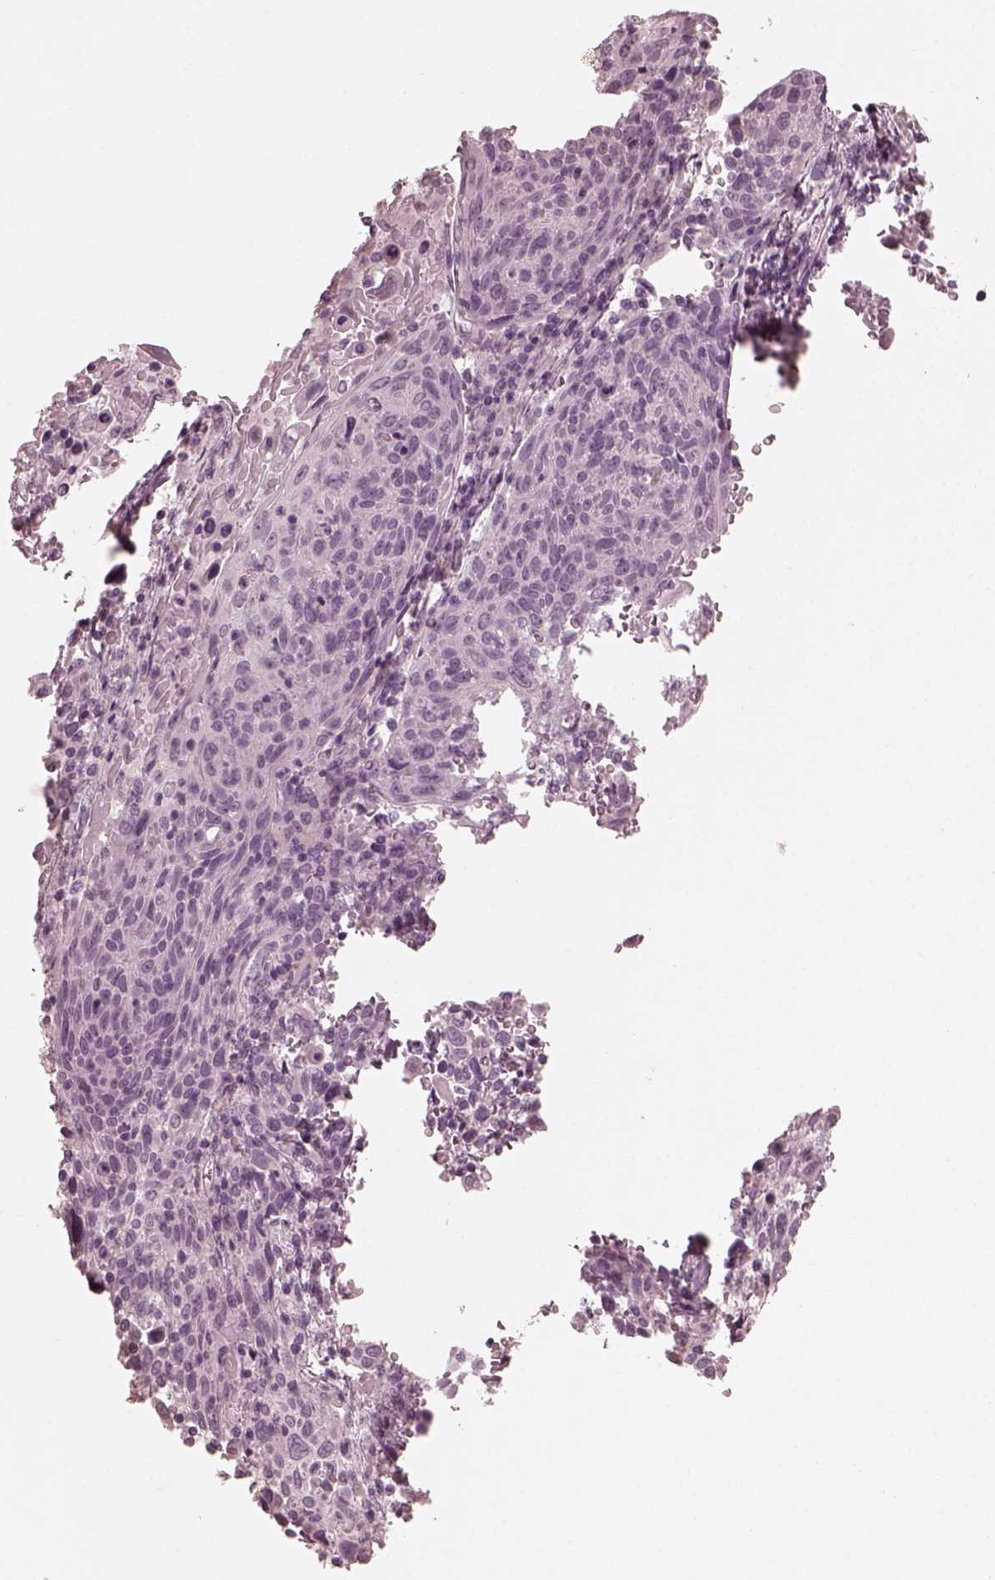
{"staining": {"intensity": "negative", "quantity": "none", "location": "none"}, "tissue": "cervical cancer", "cell_type": "Tumor cells", "image_type": "cancer", "snomed": [{"axis": "morphology", "description": "Squamous cell carcinoma, NOS"}, {"axis": "topography", "description": "Cervix"}], "caption": "This is an IHC photomicrograph of human squamous cell carcinoma (cervical). There is no staining in tumor cells.", "gene": "CGA", "patient": {"sex": "female", "age": 61}}